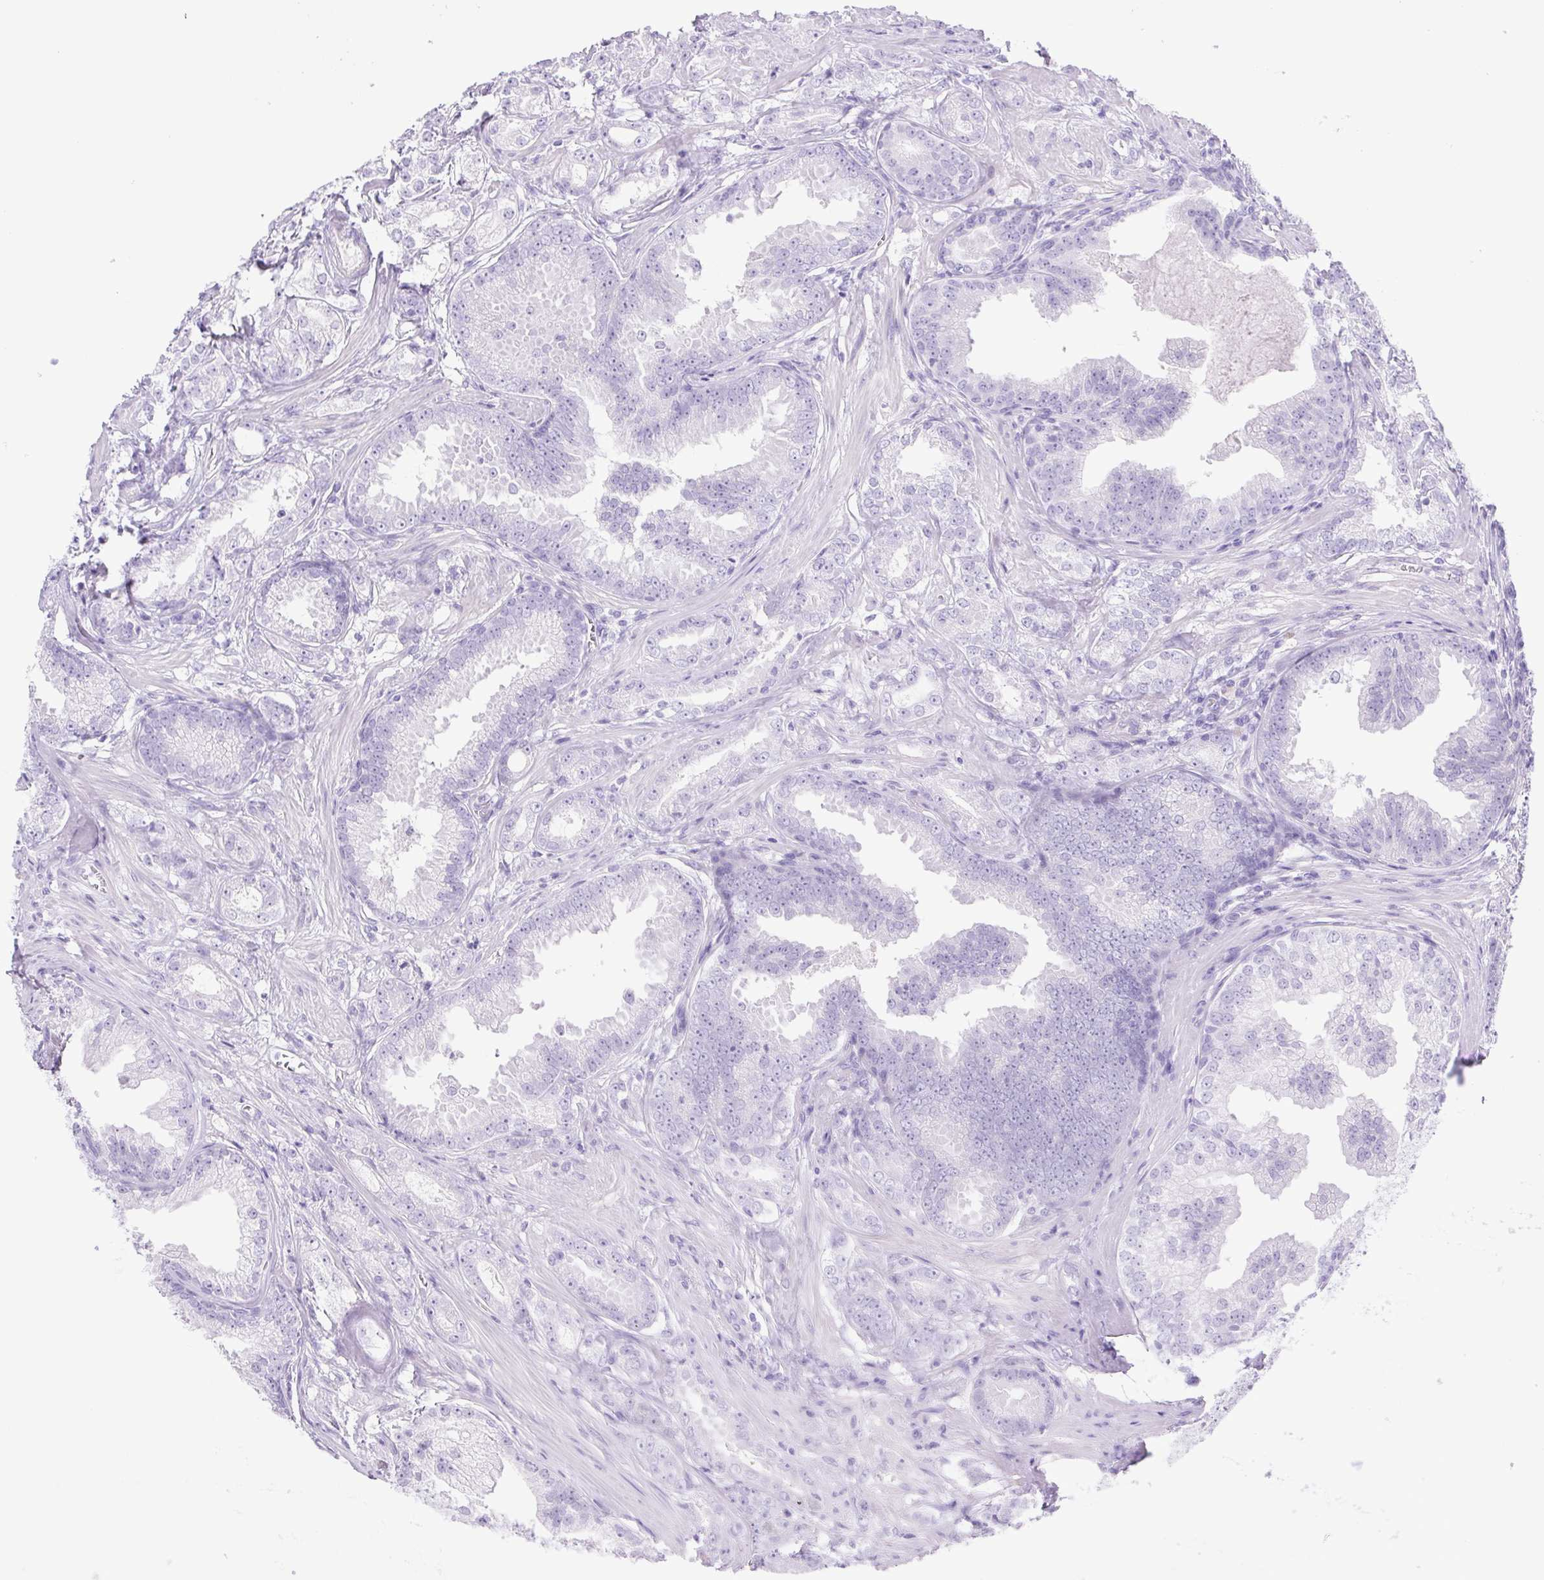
{"staining": {"intensity": "negative", "quantity": "none", "location": "none"}, "tissue": "prostate cancer", "cell_type": "Tumor cells", "image_type": "cancer", "snomed": [{"axis": "morphology", "description": "Adenocarcinoma, Low grade"}, {"axis": "topography", "description": "Prostate"}], "caption": "Tumor cells are negative for brown protein staining in prostate adenocarcinoma (low-grade).", "gene": "CDSN", "patient": {"sex": "male", "age": 65}}